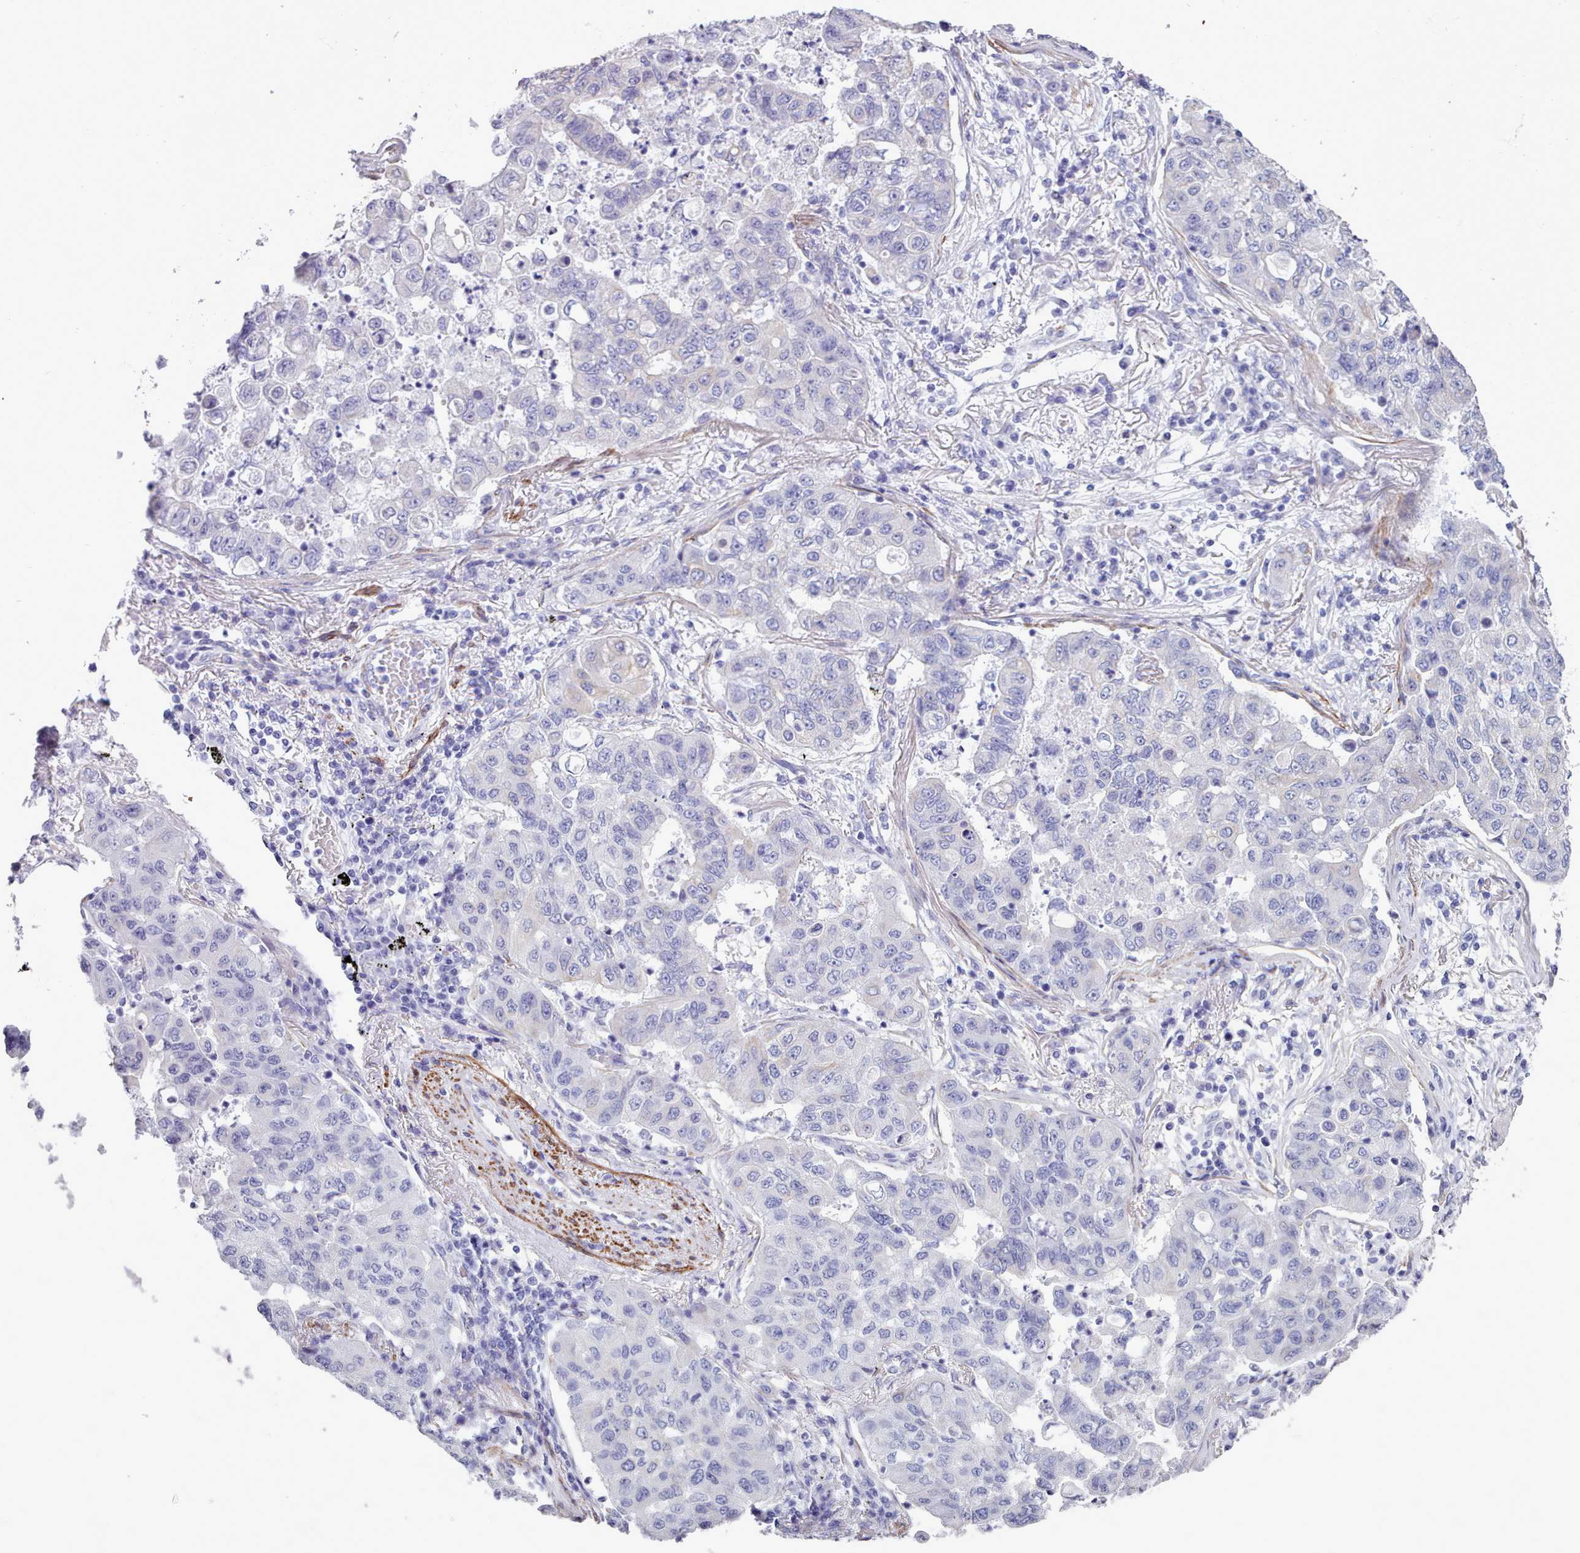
{"staining": {"intensity": "negative", "quantity": "none", "location": "none"}, "tissue": "lung cancer", "cell_type": "Tumor cells", "image_type": "cancer", "snomed": [{"axis": "morphology", "description": "Squamous cell carcinoma, NOS"}, {"axis": "topography", "description": "Lung"}], "caption": "This image is of lung cancer stained with immunohistochemistry to label a protein in brown with the nuclei are counter-stained blue. There is no staining in tumor cells.", "gene": "FPGS", "patient": {"sex": "male", "age": 74}}